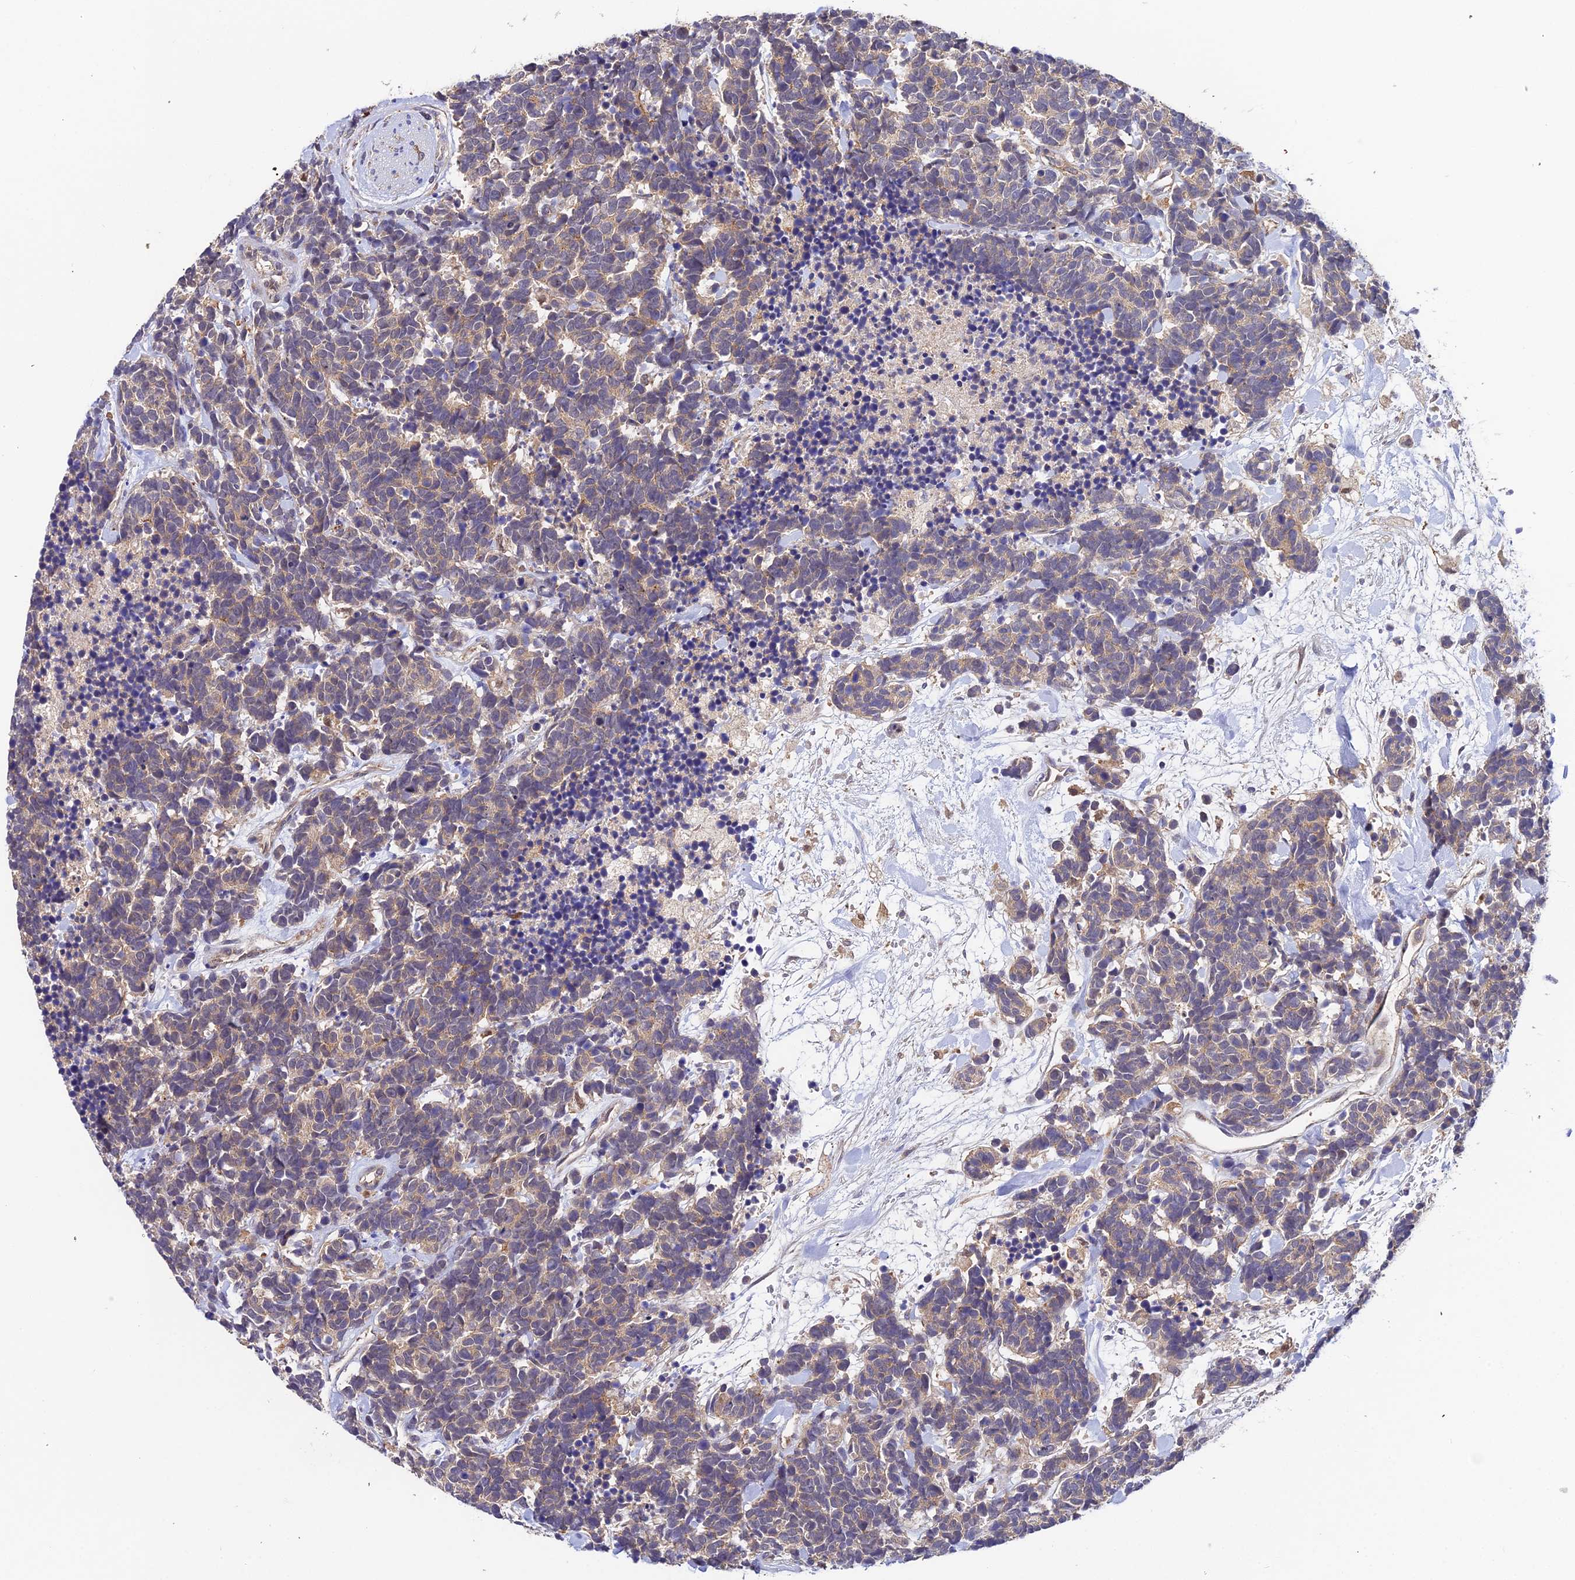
{"staining": {"intensity": "weak", "quantity": "25%-75%", "location": "cytoplasmic/membranous"}, "tissue": "carcinoid", "cell_type": "Tumor cells", "image_type": "cancer", "snomed": [{"axis": "morphology", "description": "Carcinoma, NOS"}, {"axis": "morphology", "description": "Carcinoid, malignant, NOS"}, {"axis": "topography", "description": "Prostate"}], "caption": "About 25%-75% of tumor cells in human carcinoid (malignant) exhibit weak cytoplasmic/membranous protein staining as visualized by brown immunohistochemical staining.", "gene": "ZBED8", "patient": {"sex": "male", "age": 57}}